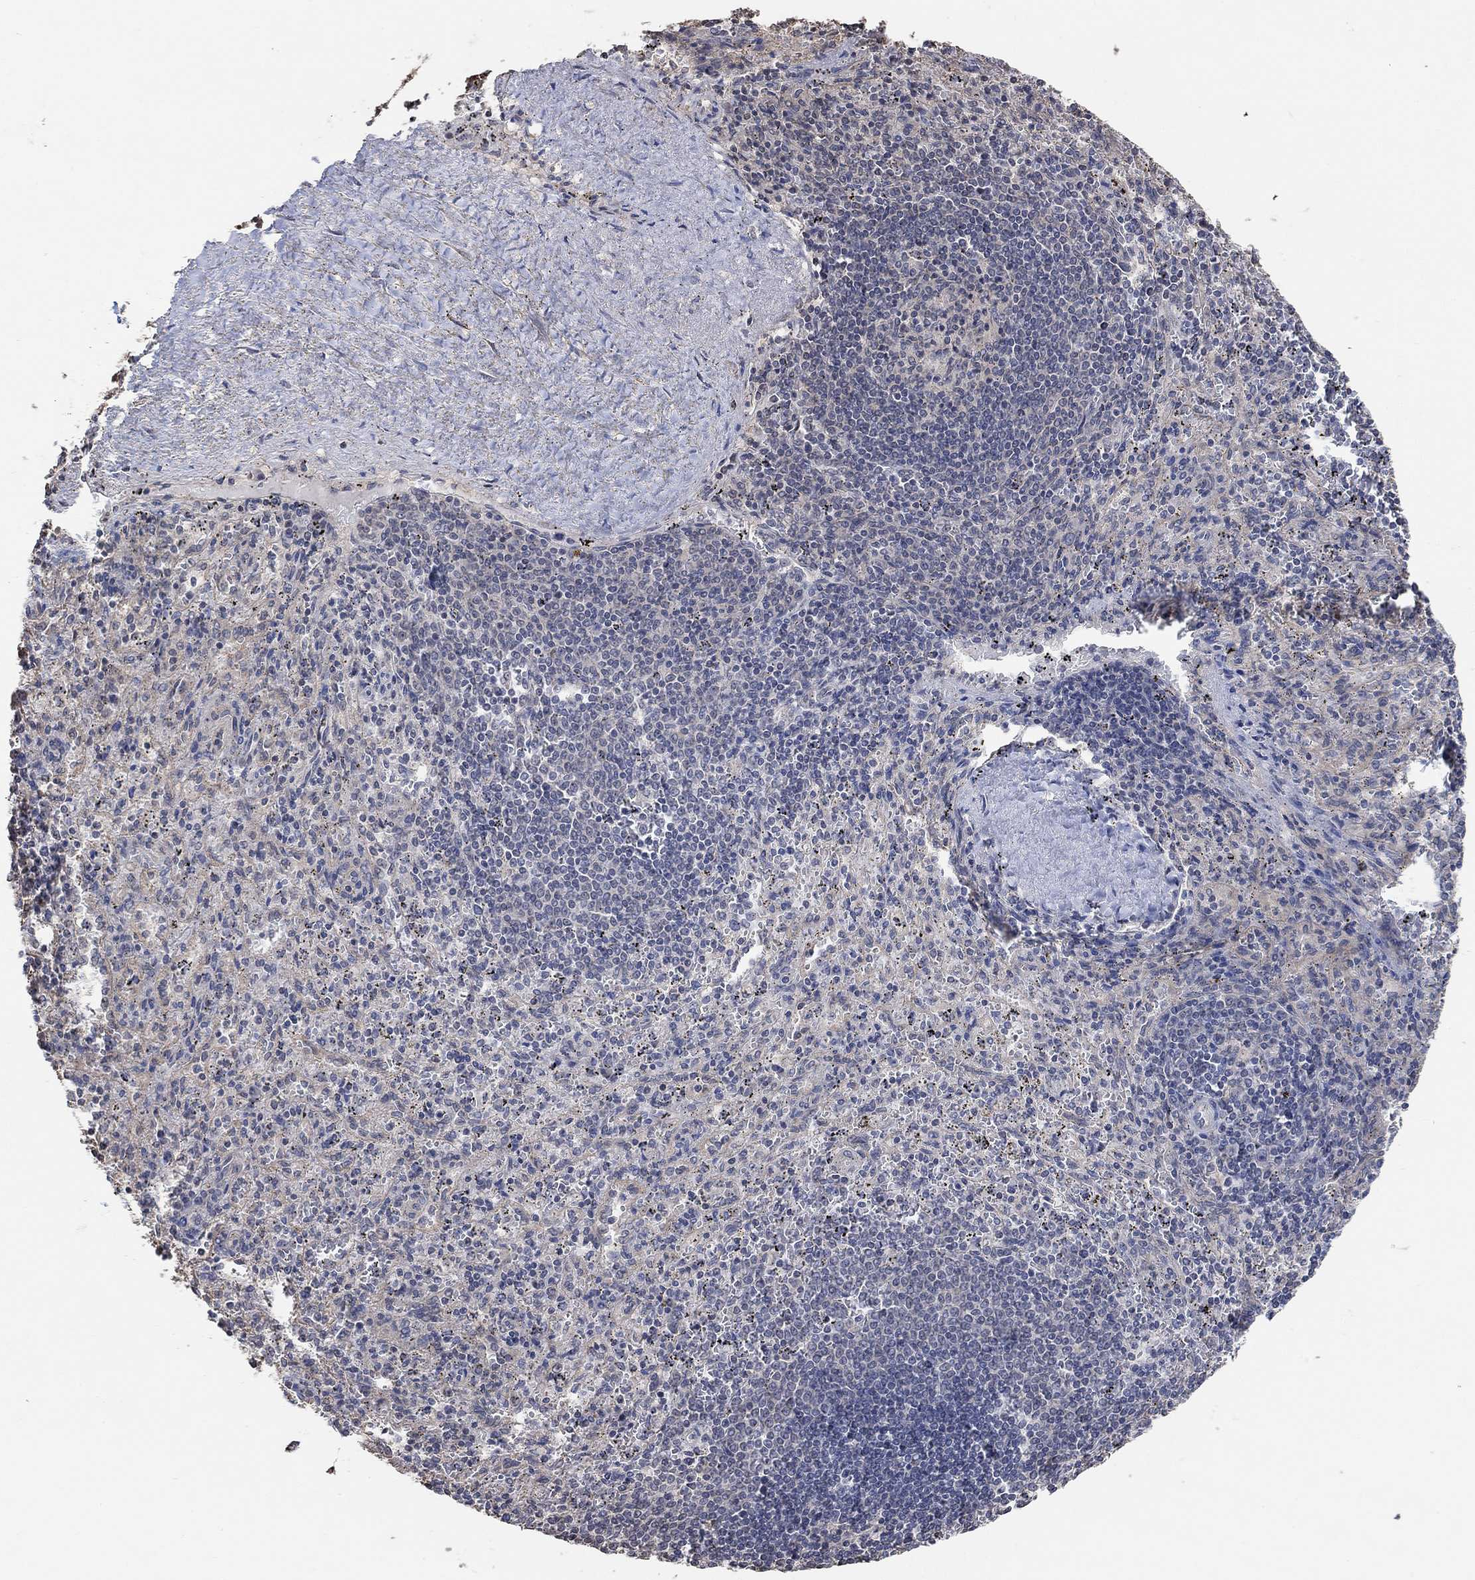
{"staining": {"intensity": "negative", "quantity": "none", "location": "none"}, "tissue": "spleen", "cell_type": "Cells in red pulp", "image_type": "normal", "snomed": [{"axis": "morphology", "description": "Normal tissue, NOS"}, {"axis": "topography", "description": "Spleen"}], "caption": "This is a photomicrograph of IHC staining of normal spleen, which shows no positivity in cells in red pulp.", "gene": "UNC5B", "patient": {"sex": "male", "age": 57}}